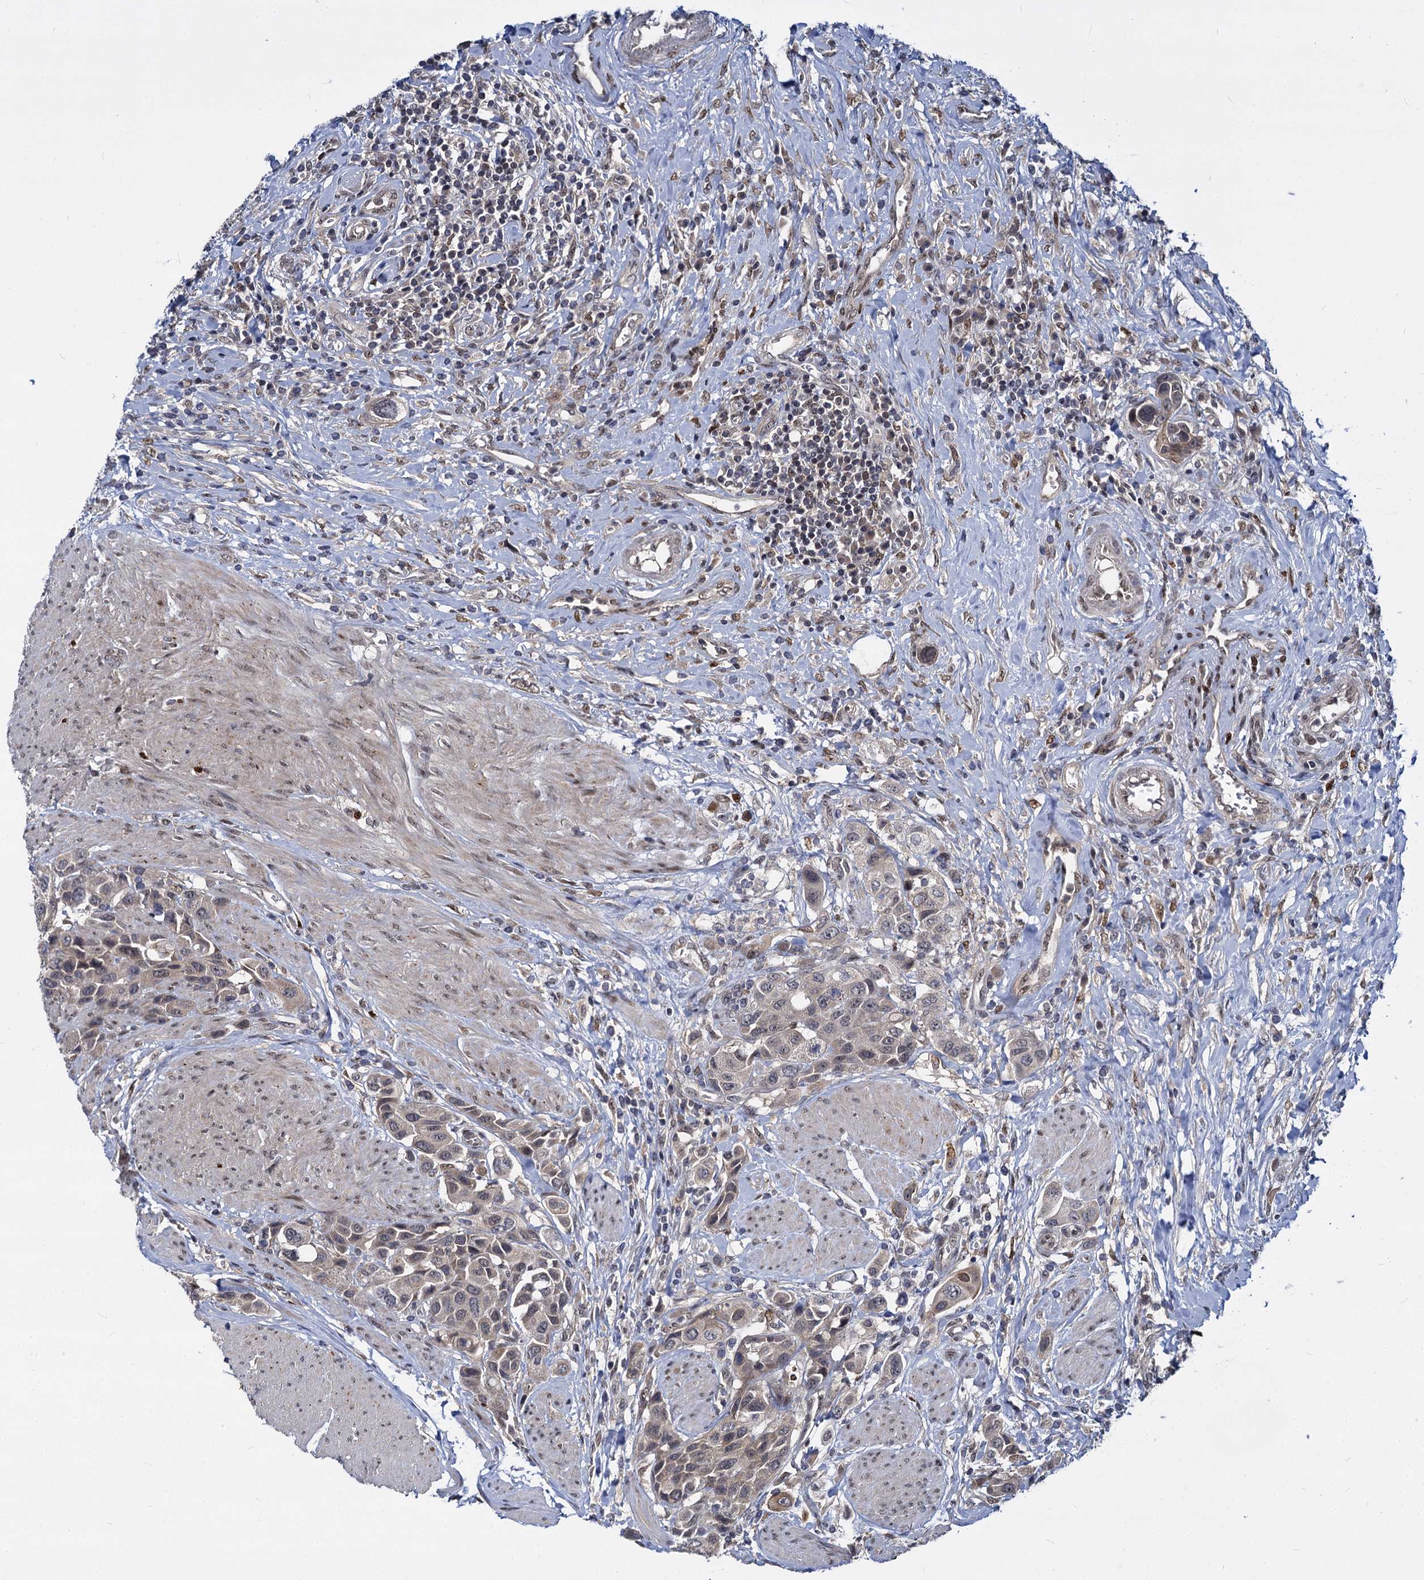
{"staining": {"intensity": "weak", "quantity": "25%-75%", "location": "cytoplasmic/membranous"}, "tissue": "urothelial cancer", "cell_type": "Tumor cells", "image_type": "cancer", "snomed": [{"axis": "morphology", "description": "Urothelial carcinoma, High grade"}, {"axis": "topography", "description": "Urinary bladder"}], "caption": "Immunohistochemical staining of urothelial carcinoma (high-grade) demonstrates weak cytoplasmic/membranous protein expression in about 25%-75% of tumor cells. (DAB IHC, brown staining for protein, blue staining for nuclei).", "gene": "MAML2", "patient": {"sex": "male", "age": 50}}